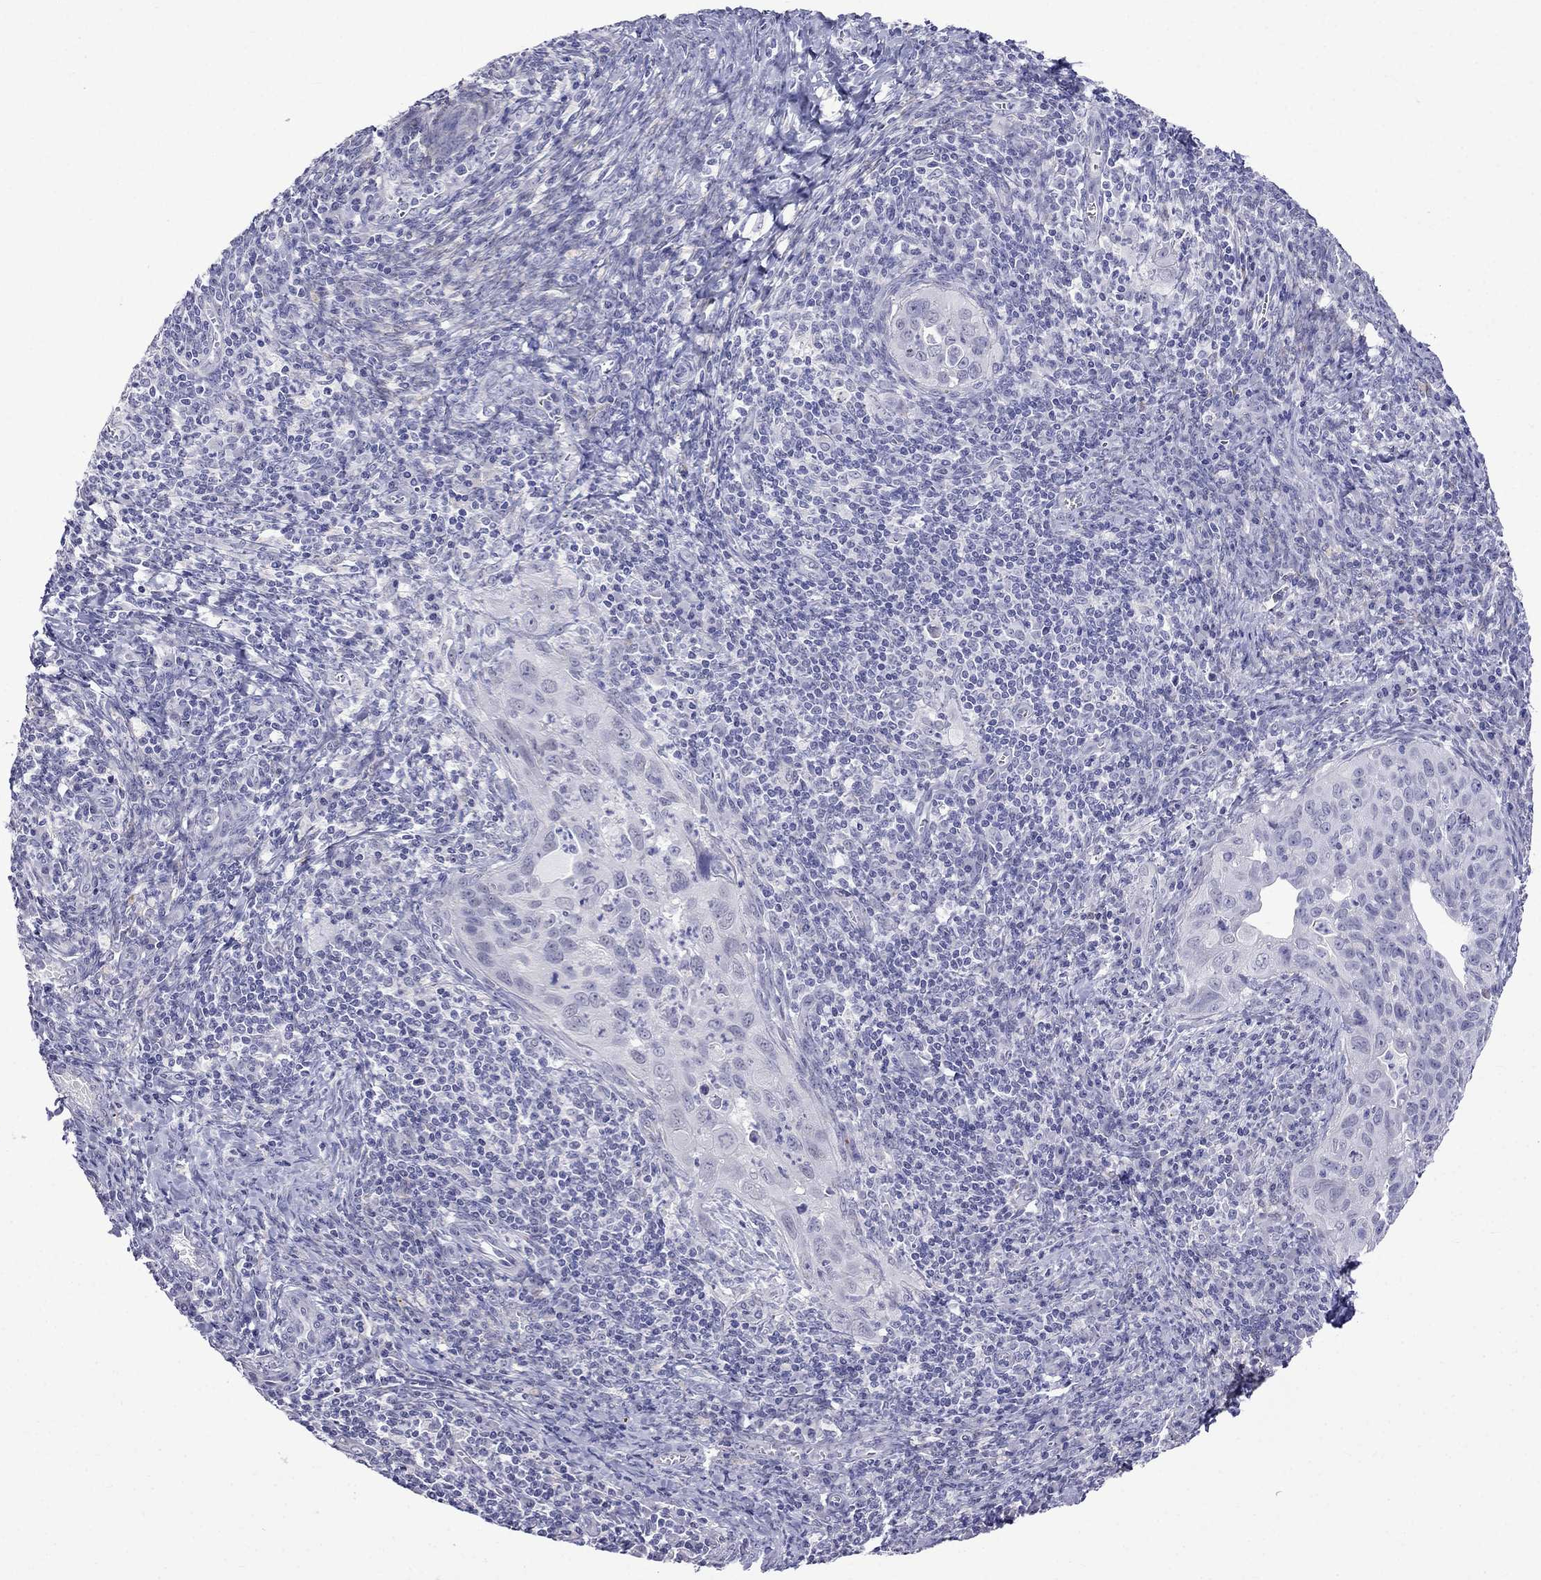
{"staining": {"intensity": "negative", "quantity": "none", "location": "none"}, "tissue": "cervical cancer", "cell_type": "Tumor cells", "image_type": "cancer", "snomed": [{"axis": "morphology", "description": "Squamous cell carcinoma, NOS"}, {"axis": "topography", "description": "Cervix"}], "caption": "Squamous cell carcinoma (cervical) was stained to show a protein in brown. There is no significant staining in tumor cells.", "gene": "MGP", "patient": {"sex": "female", "age": 26}}